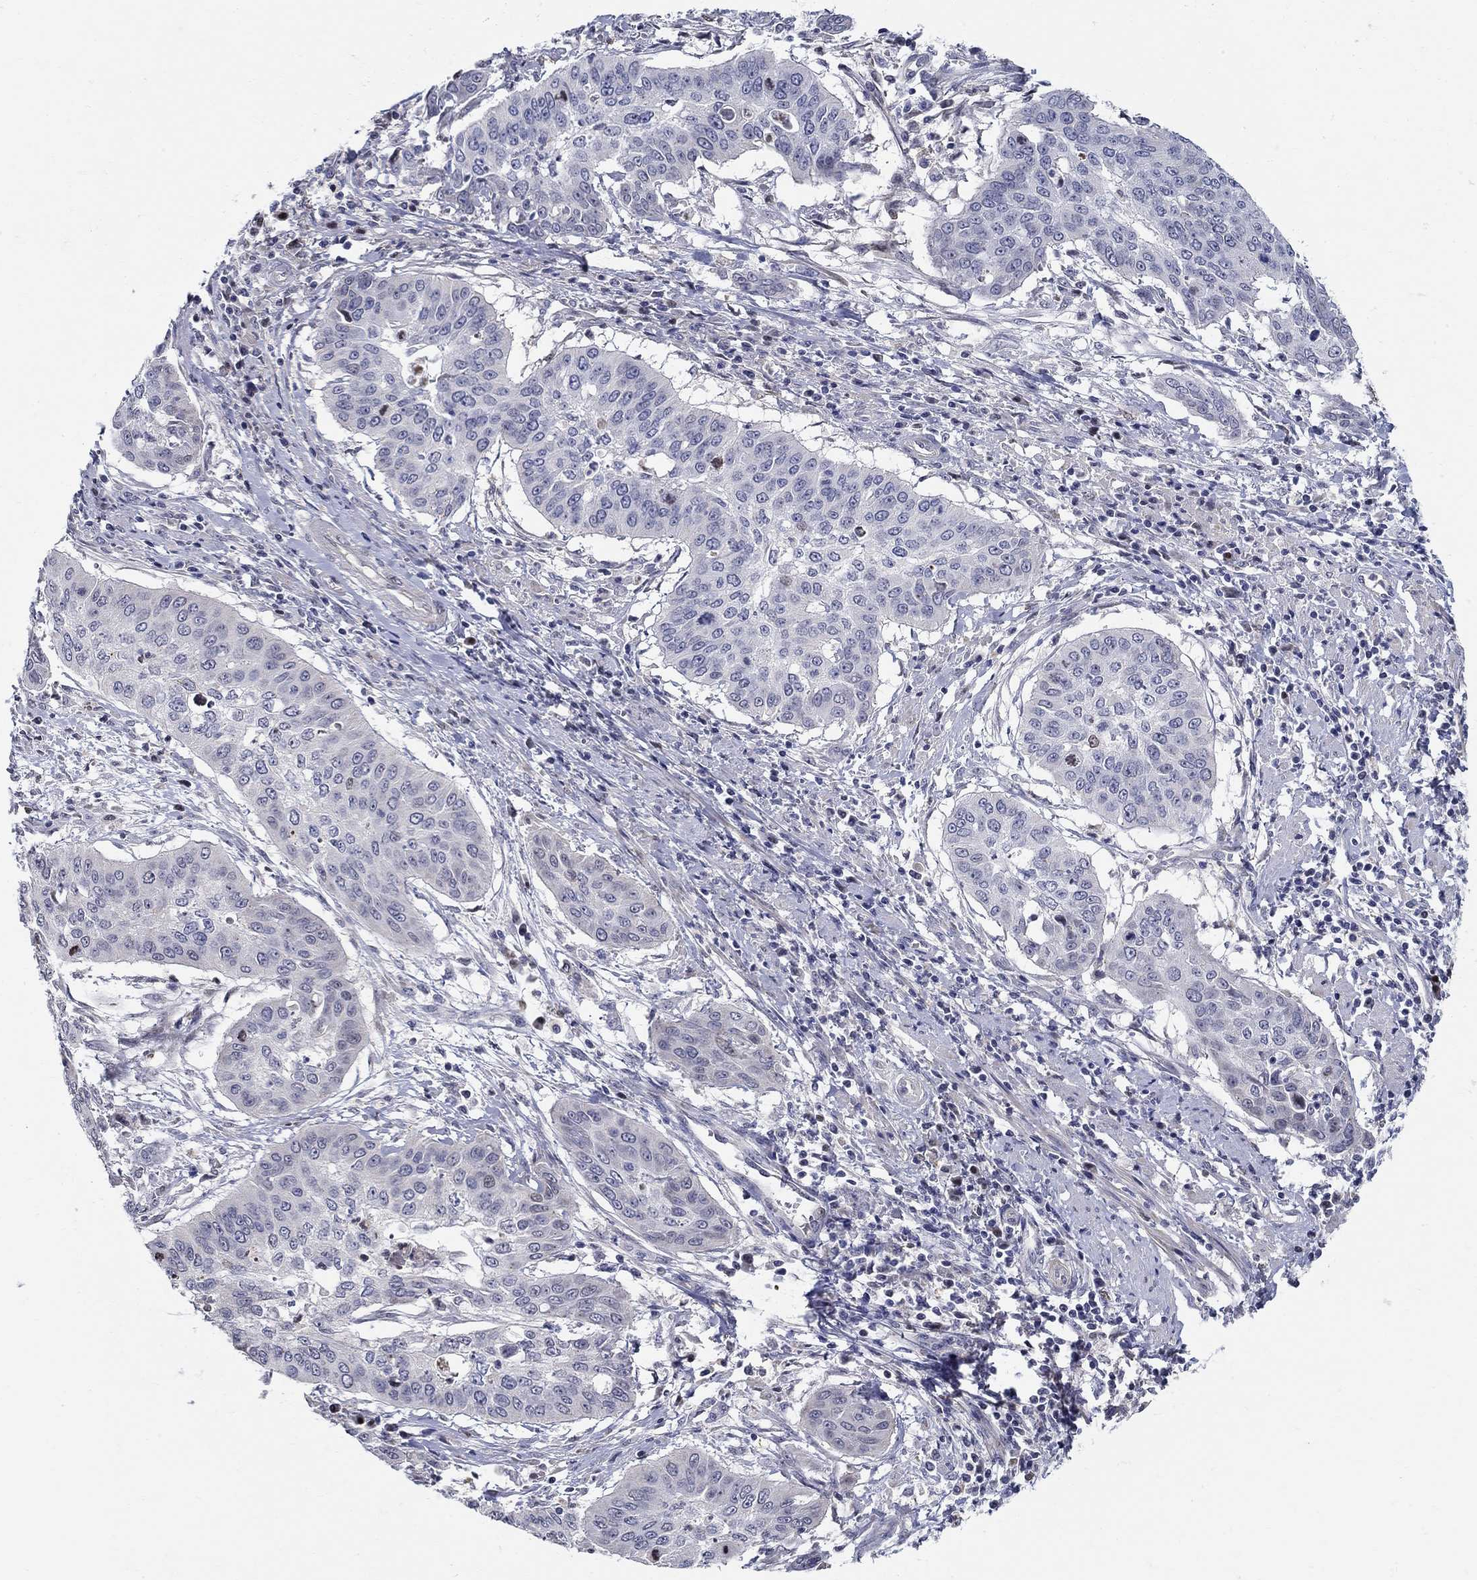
{"staining": {"intensity": "negative", "quantity": "none", "location": "none"}, "tissue": "cervical cancer", "cell_type": "Tumor cells", "image_type": "cancer", "snomed": [{"axis": "morphology", "description": "Squamous cell carcinoma, NOS"}, {"axis": "topography", "description": "Cervix"}], "caption": "An immunohistochemistry (IHC) micrograph of cervical cancer (squamous cell carcinoma) is shown. There is no staining in tumor cells of cervical cancer (squamous cell carcinoma).", "gene": "C16orf46", "patient": {"sex": "female", "age": 39}}